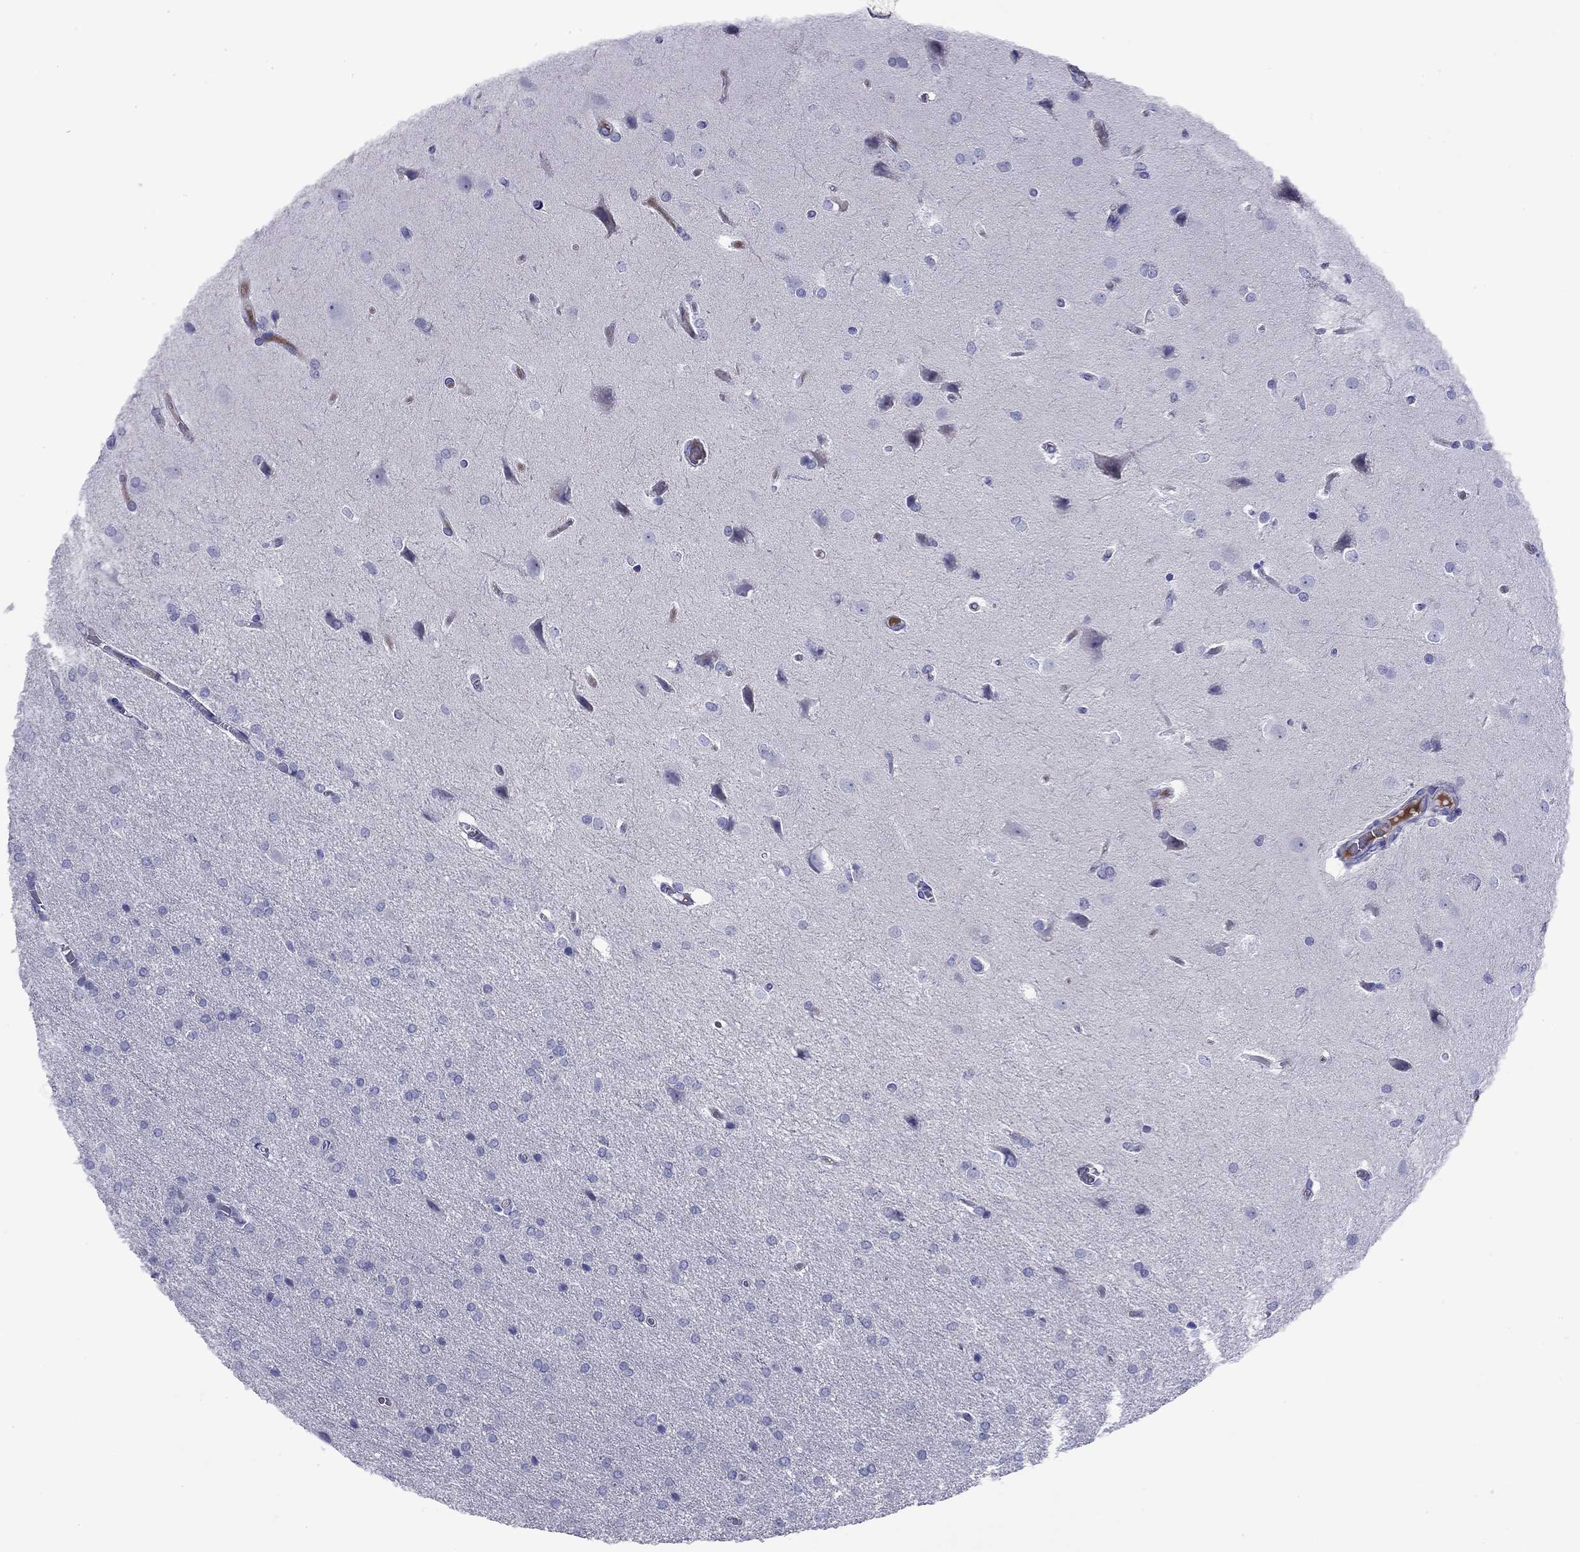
{"staining": {"intensity": "negative", "quantity": "none", "location": "none"}, "tissue": "glioma", "cell_type": "Tumor cells", "image_type": "cancer", "snomed": [{"axis": "morphology", "description": "Glioma, malignant, Low grade"}, {"axis": "topography", "description": "Brain"}], "caption": "The micrograph exhibits no significant expression in tumor cells of glioma. (Brightfield microscopy of DAB (3,3'-diaminobenzidine) IHC at high magnification).", "gene": "GNAT3", "patient": {"sex": "female", "age": 32}}